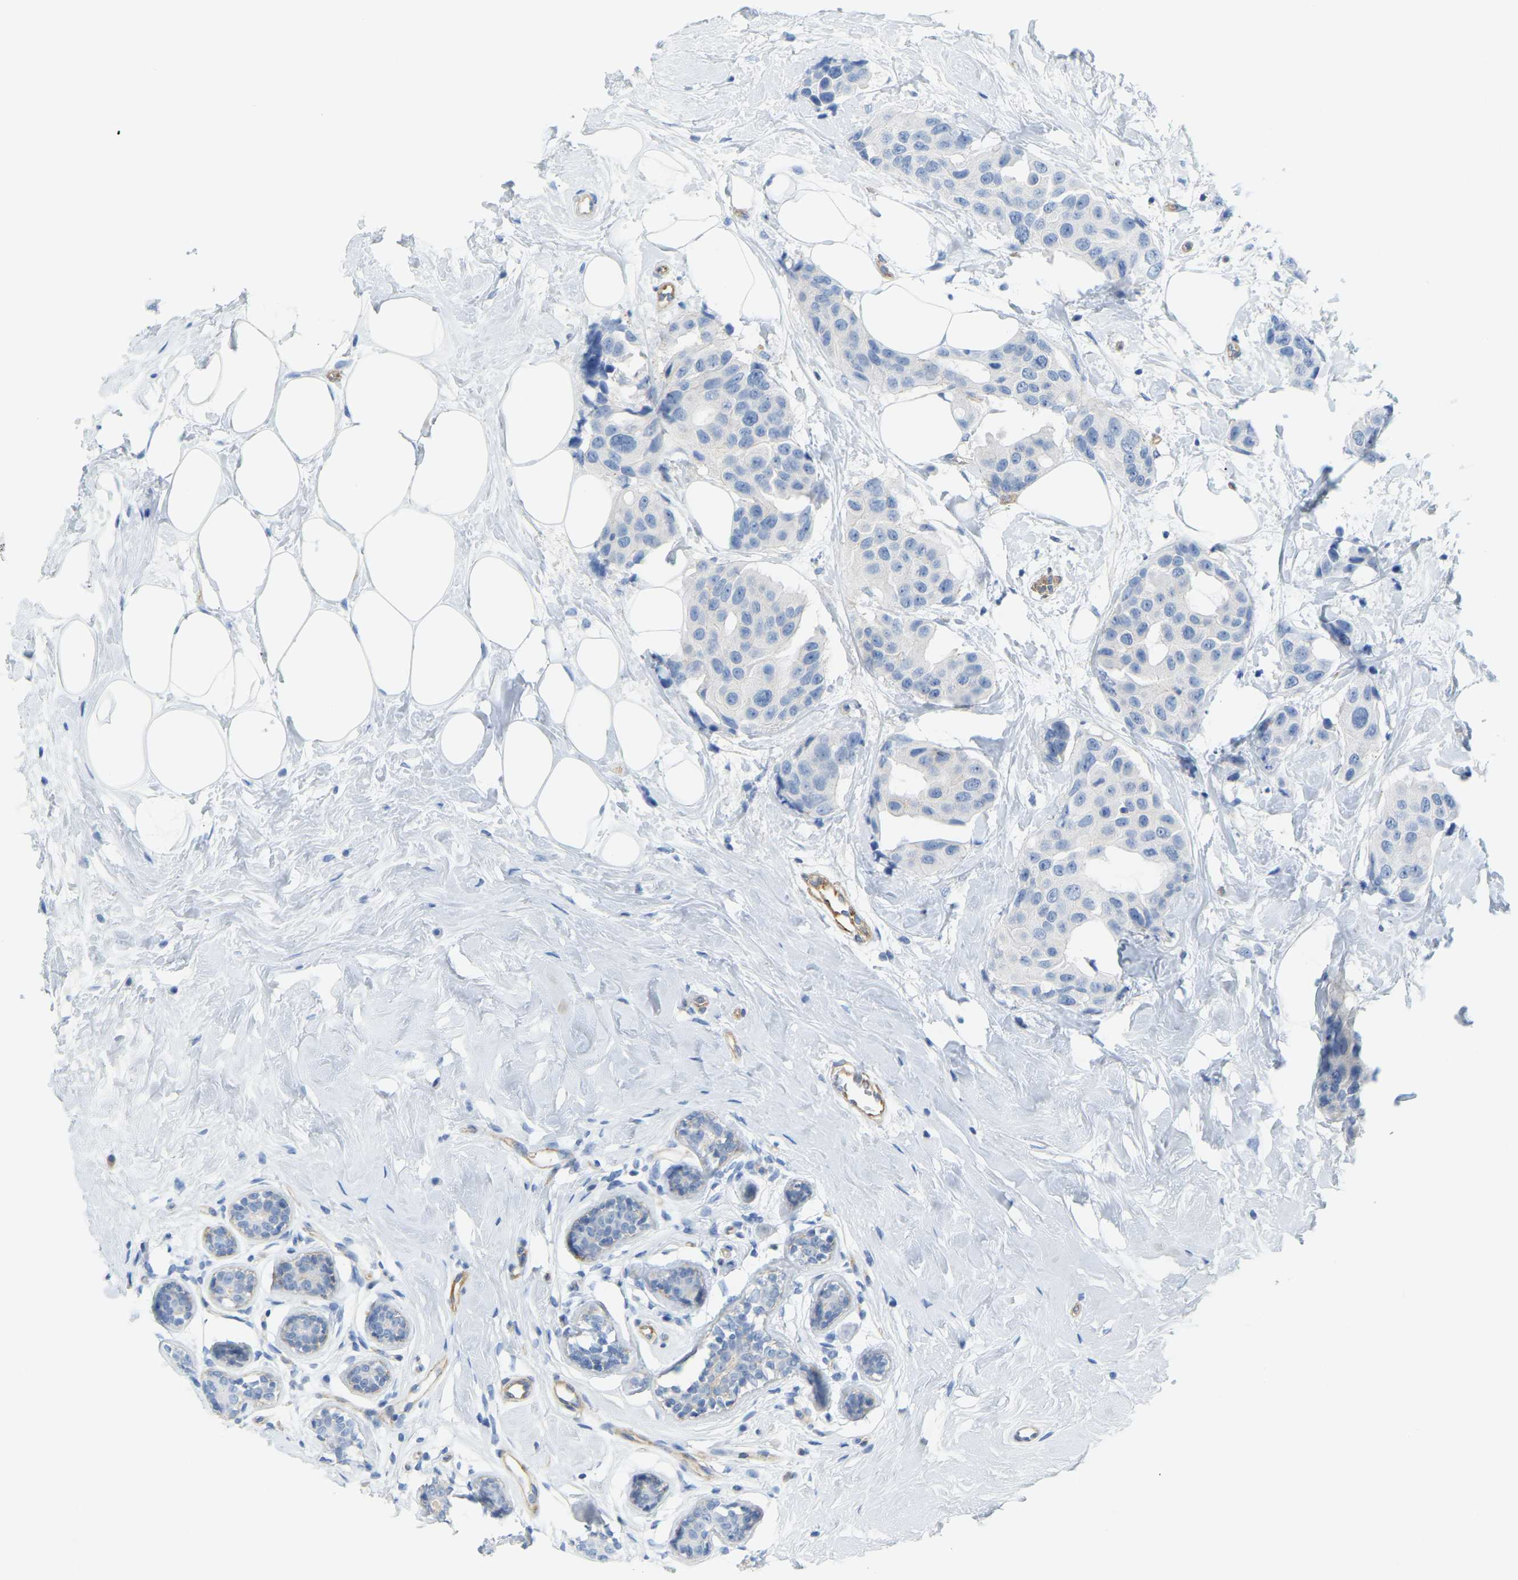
{"staining": {"intensity": "negative", "quantity": "none", "location": "none"}, "tissue": "breast cancer", "cell_type": "Tumor cells", "image_type": "cancer", "snomed": [{"axis": "morphology", "description": "Normal tissue, NOS"}, {"axis": "morphology", "description": "Duct carcinoma"}, {"axis": "topography", "description": "Breast"}], "caption": "IHC histopathology image of neoplastic tissue: human infiltrating ductal carcinoma (breast) stained with DAB exhibits no significant protein staining in tumor cells.", "gene": "MYL3", "patient": {"sex": "female", "age": 39}}